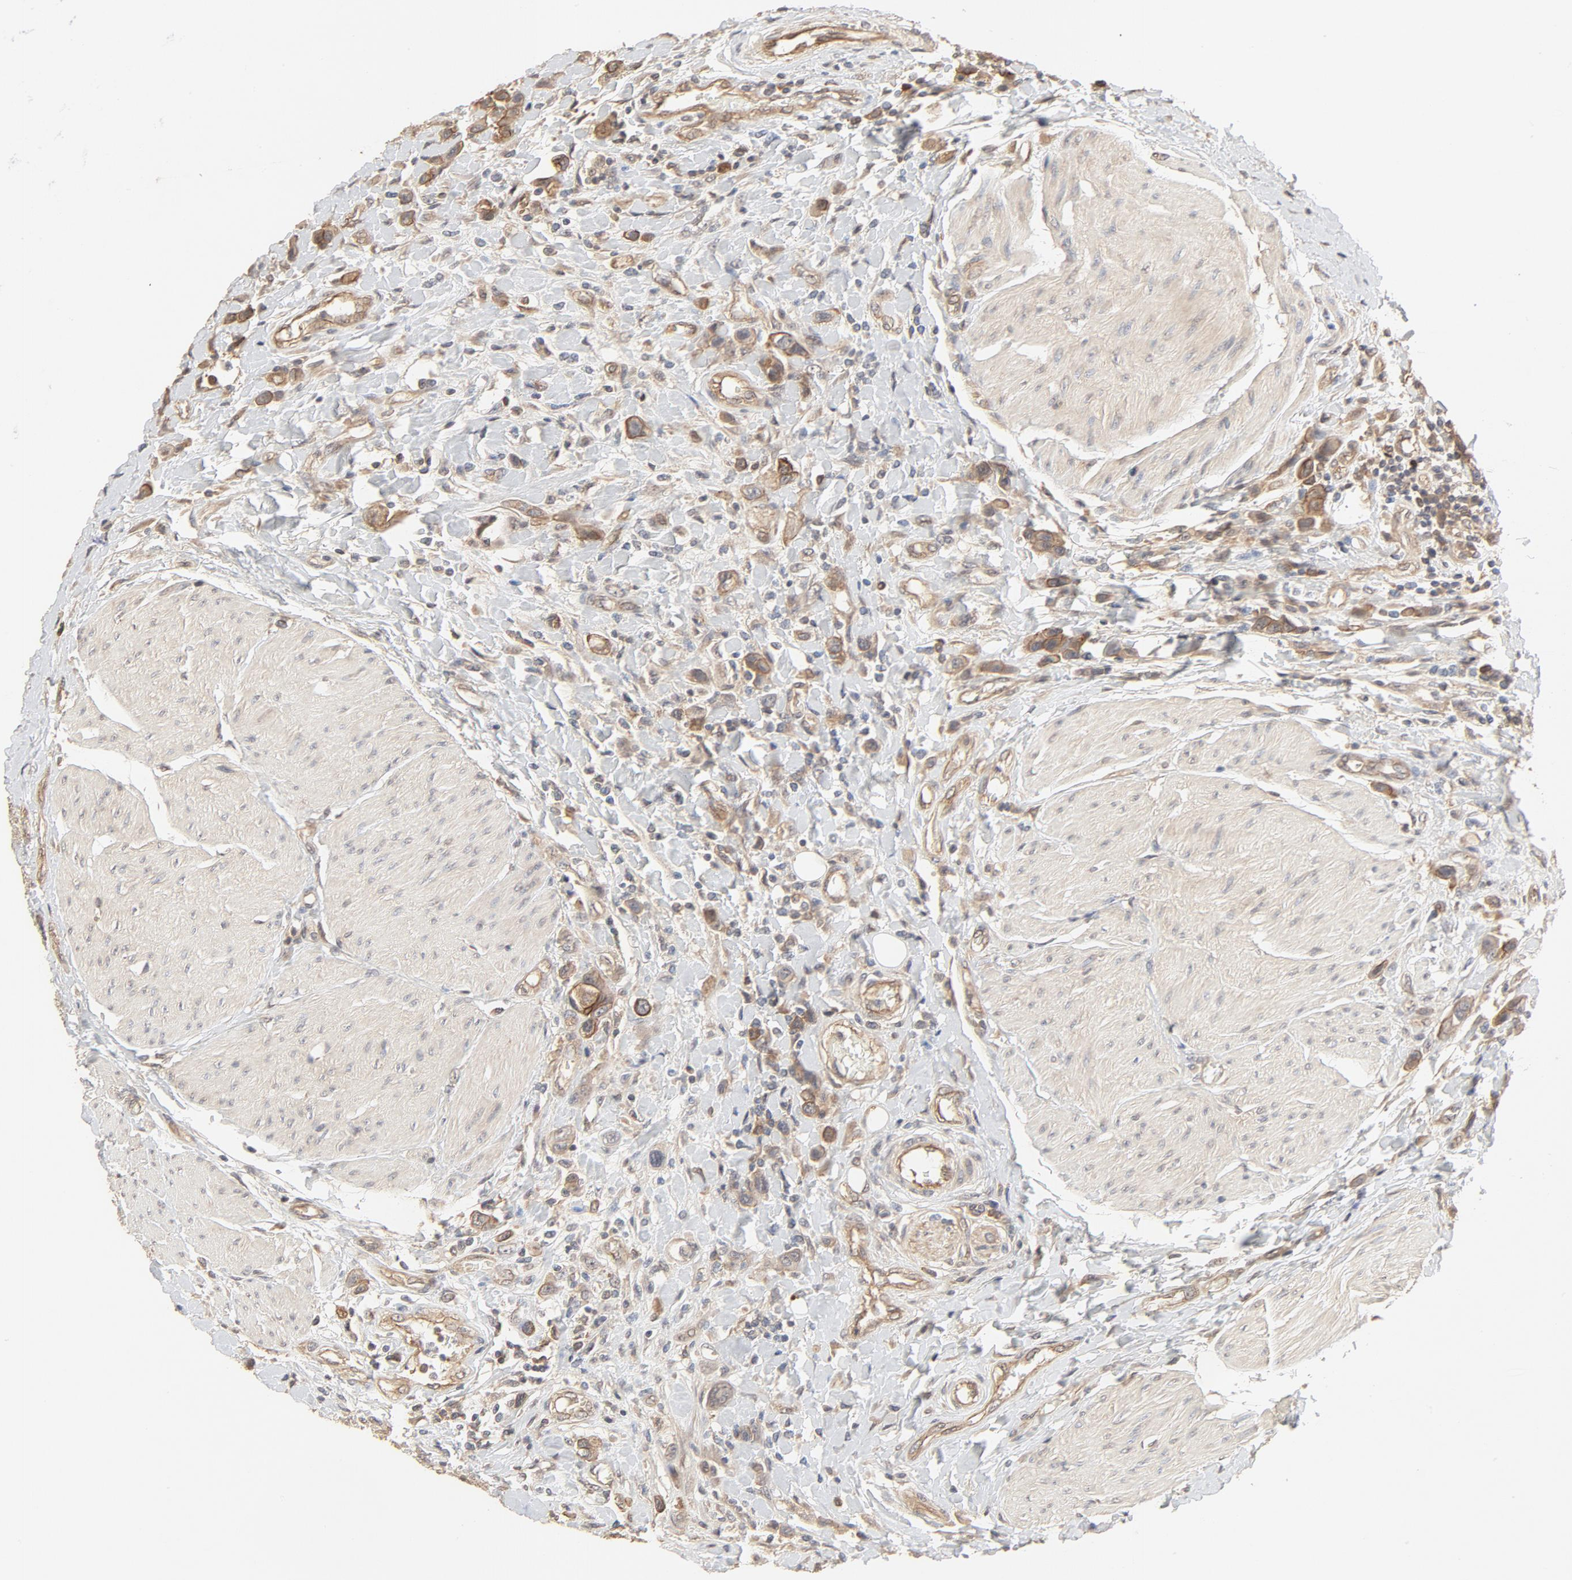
{"staining": {"intensity": "moderate", "quantity": ">75%", "location": "cytoplasmic/membranous"}, "tissue": "urothelial cancer", "cell_type": "Tumor cells", "image_type": "cancer", "snomed": [{"axis": "morphology", "description": "Urothelial carcinoma, High grade"}, {"axis": "topography", "description": "Urinary bladder"}], "caption": "Urothelial cancer tissue demonstrates moderate cytoplasmic/membranous staining in approximately >75% of tumor cells, visualized by immunohistochemistry.", "gene": "IL3RA", "patient": {"sex": "male", "age": 50}}